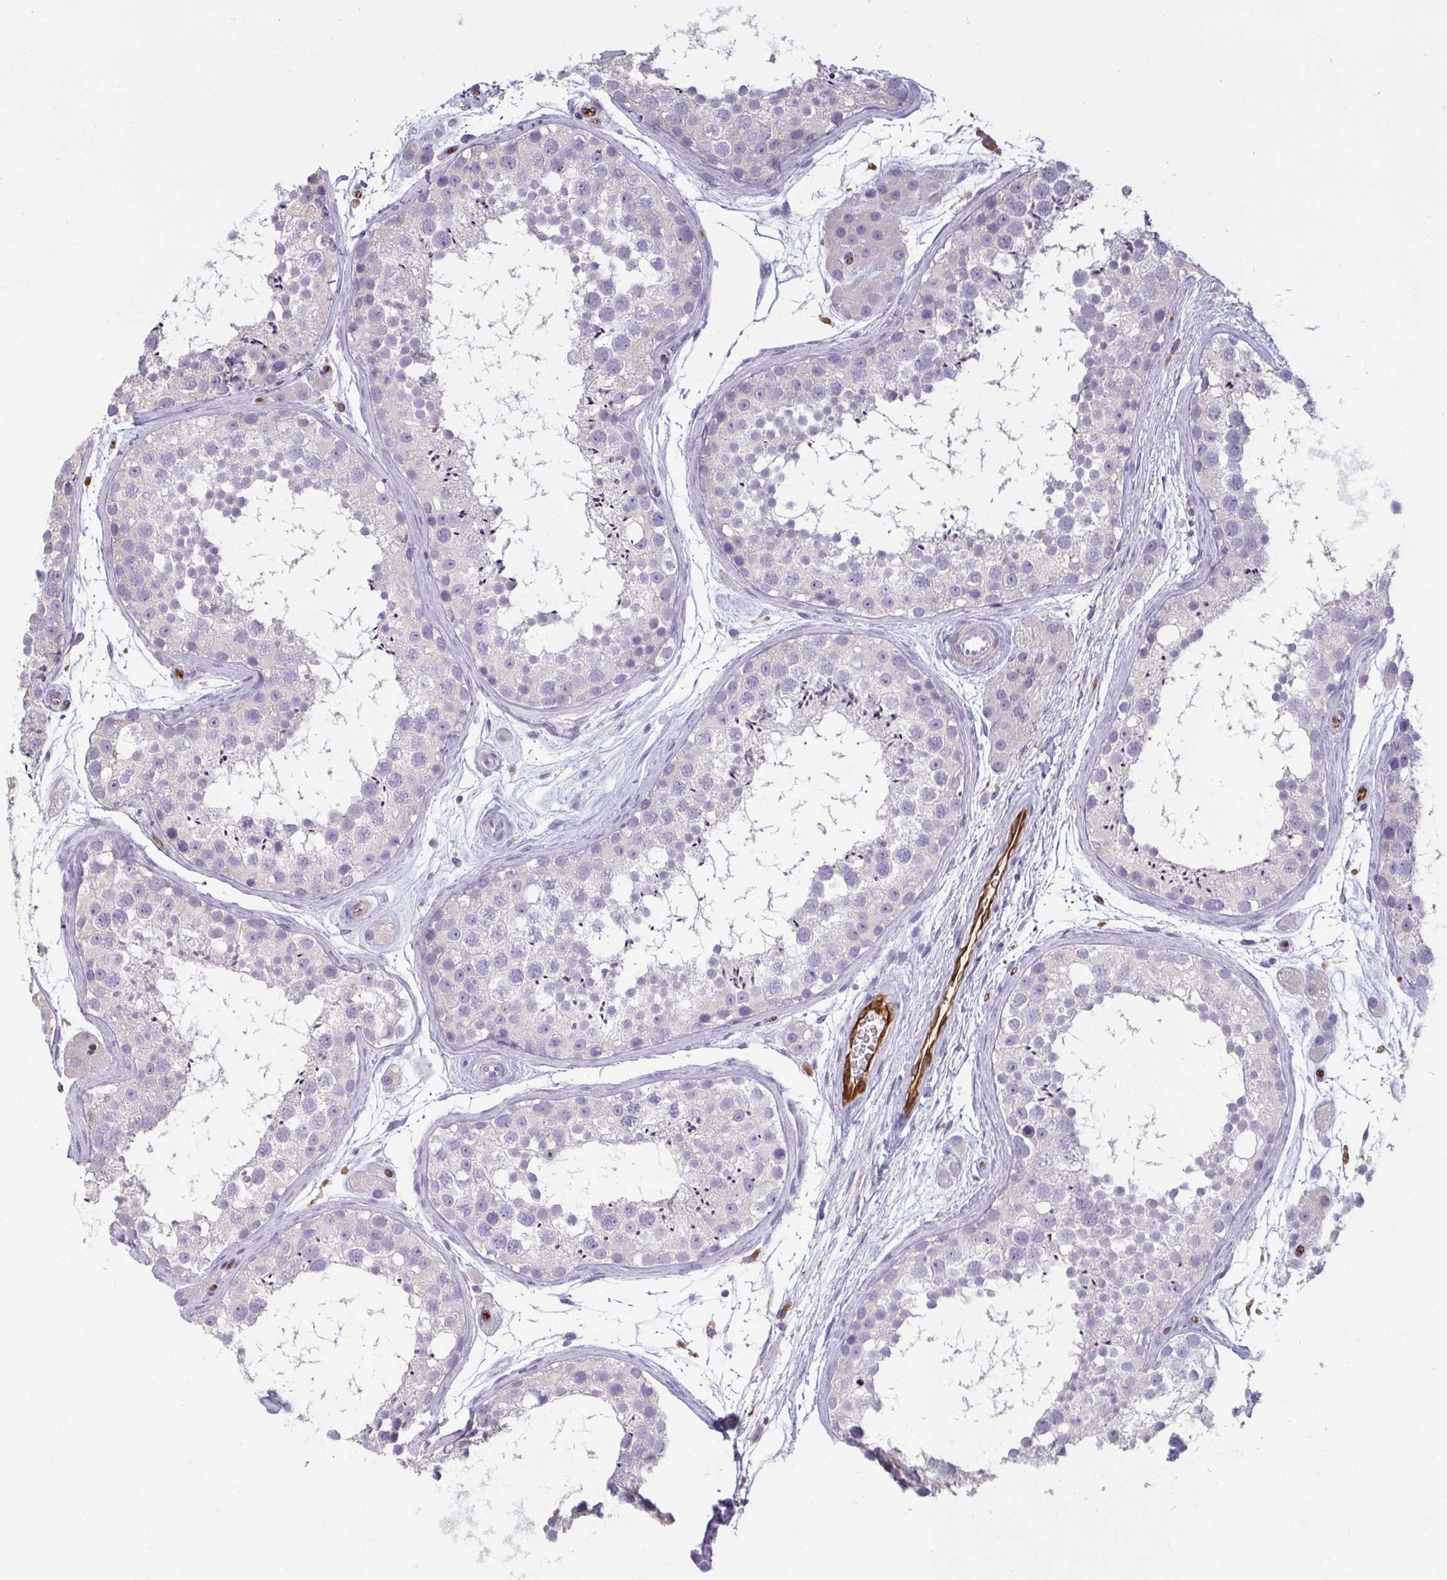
{"staining": {"intensity": "negative", "quantity": "none", "location": "none"}, "tissue": "testis", "cell_type": "Cells in seminiferous ducts", "image_type": "normal", "snomed": [{"axis": "morphology", "description": "Normal tissue, NOS"}, {"axis": "topography", "description": "Testis"}], "caption": "Cells in seminiferous ducts are negative for protein expression in benign human testis. (DAB immunohistochemistry (IHC), high magnification).", "gene": "PDE2A", "patient": {"sex": "male", "age": 41}}